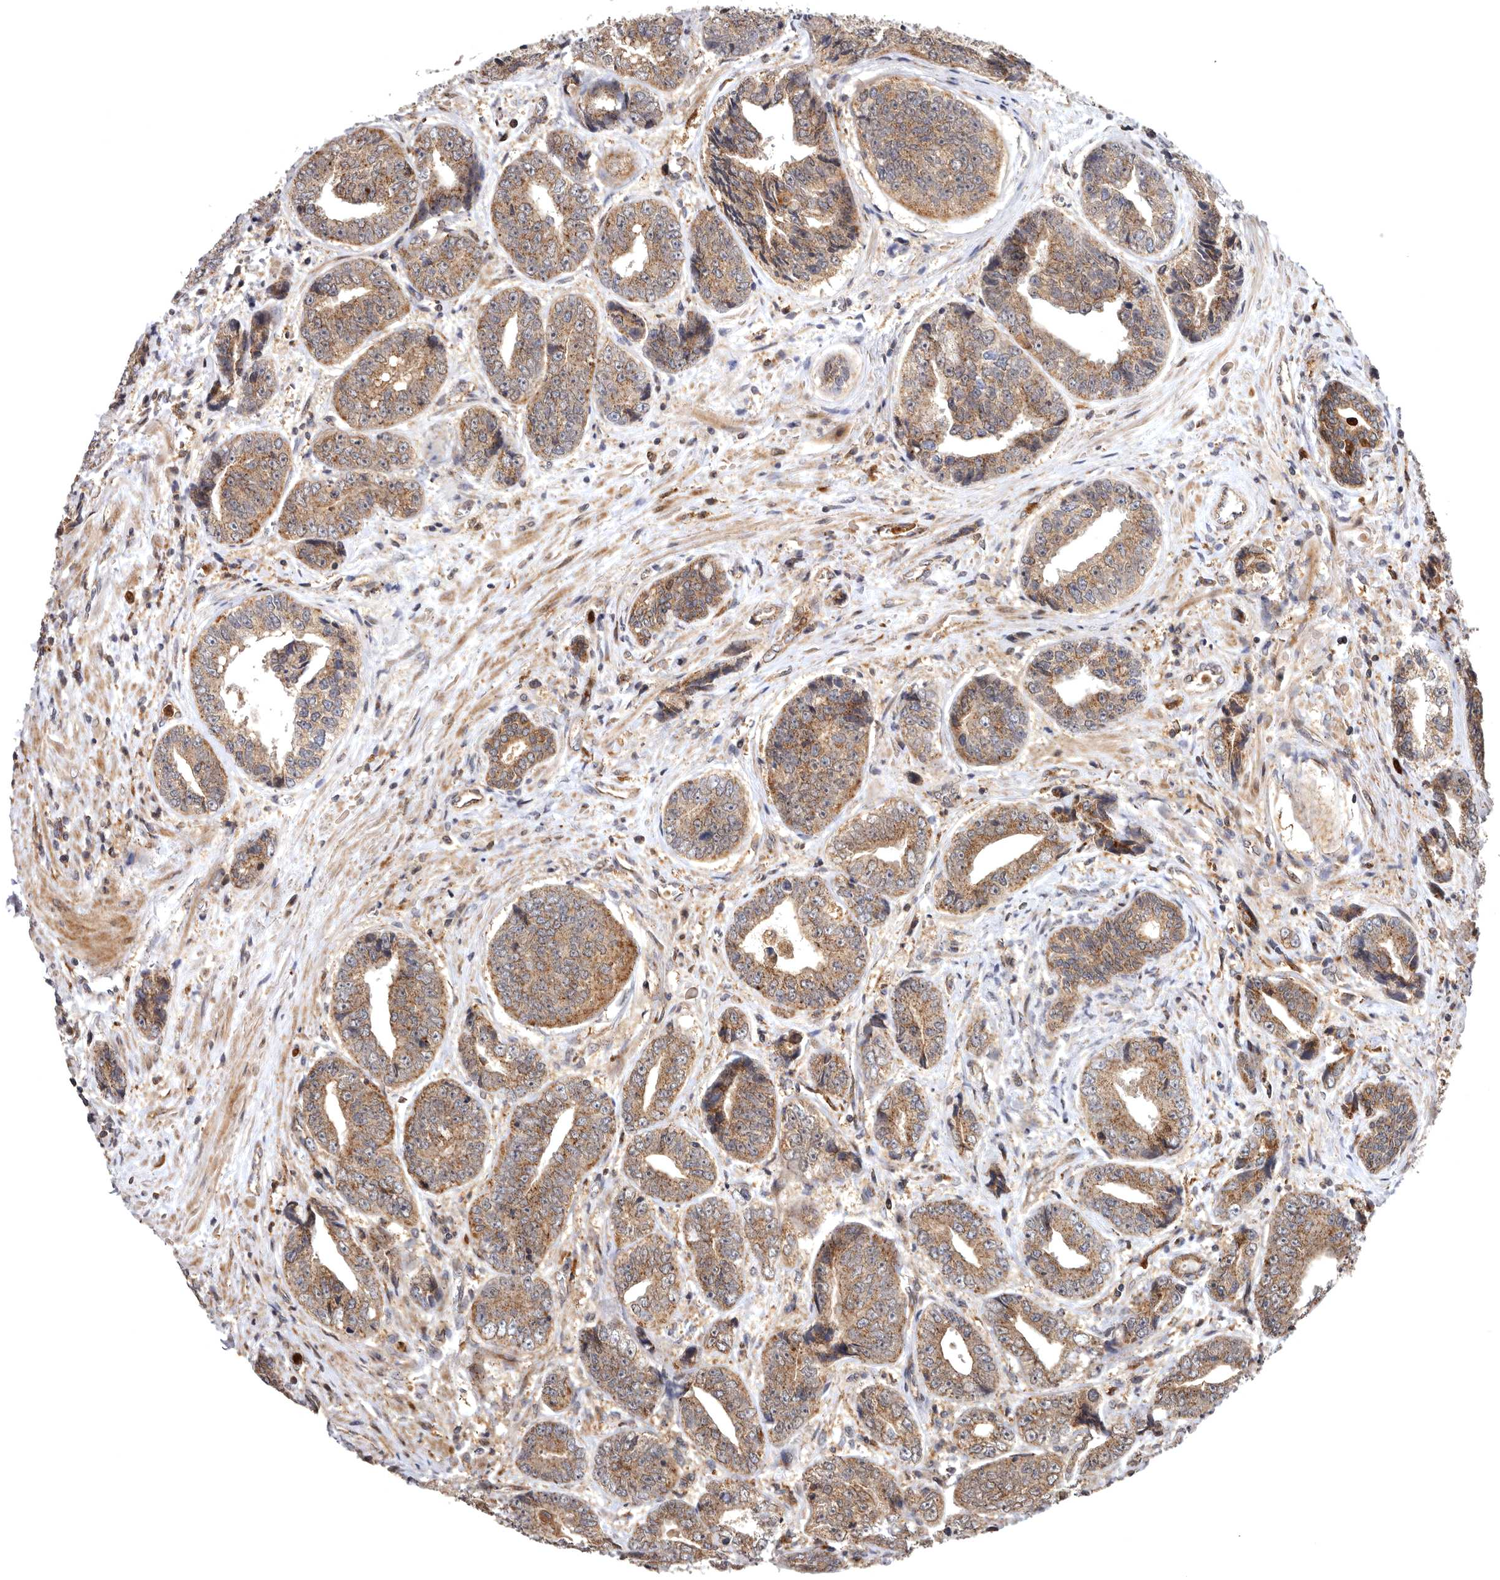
{"staining": {"intensity": "moderate", "quantity": ">75%", "location": "cytoplasmic/membranous"}, "tissue": "prostate cancer", "cell_type": "Tumor cells", "image_type": "cancer", "snomed": [{"axis": "morphology", "description": "Adenocarcinoma, High grade"}, {"axis": "topography", "description": "Prostate"}], "caption": "Moderate cytoplasmic/membranous protein positivity is present in about >75% of tumor cells in prostate adenocarcinoma (high-grade). (Stains: DAB in brown, nuclei in blue, Microscopy: brightfield microscopy at high magnification).", "gene": "FGFR4", "patient": {"sex": "male", "age": 61}}